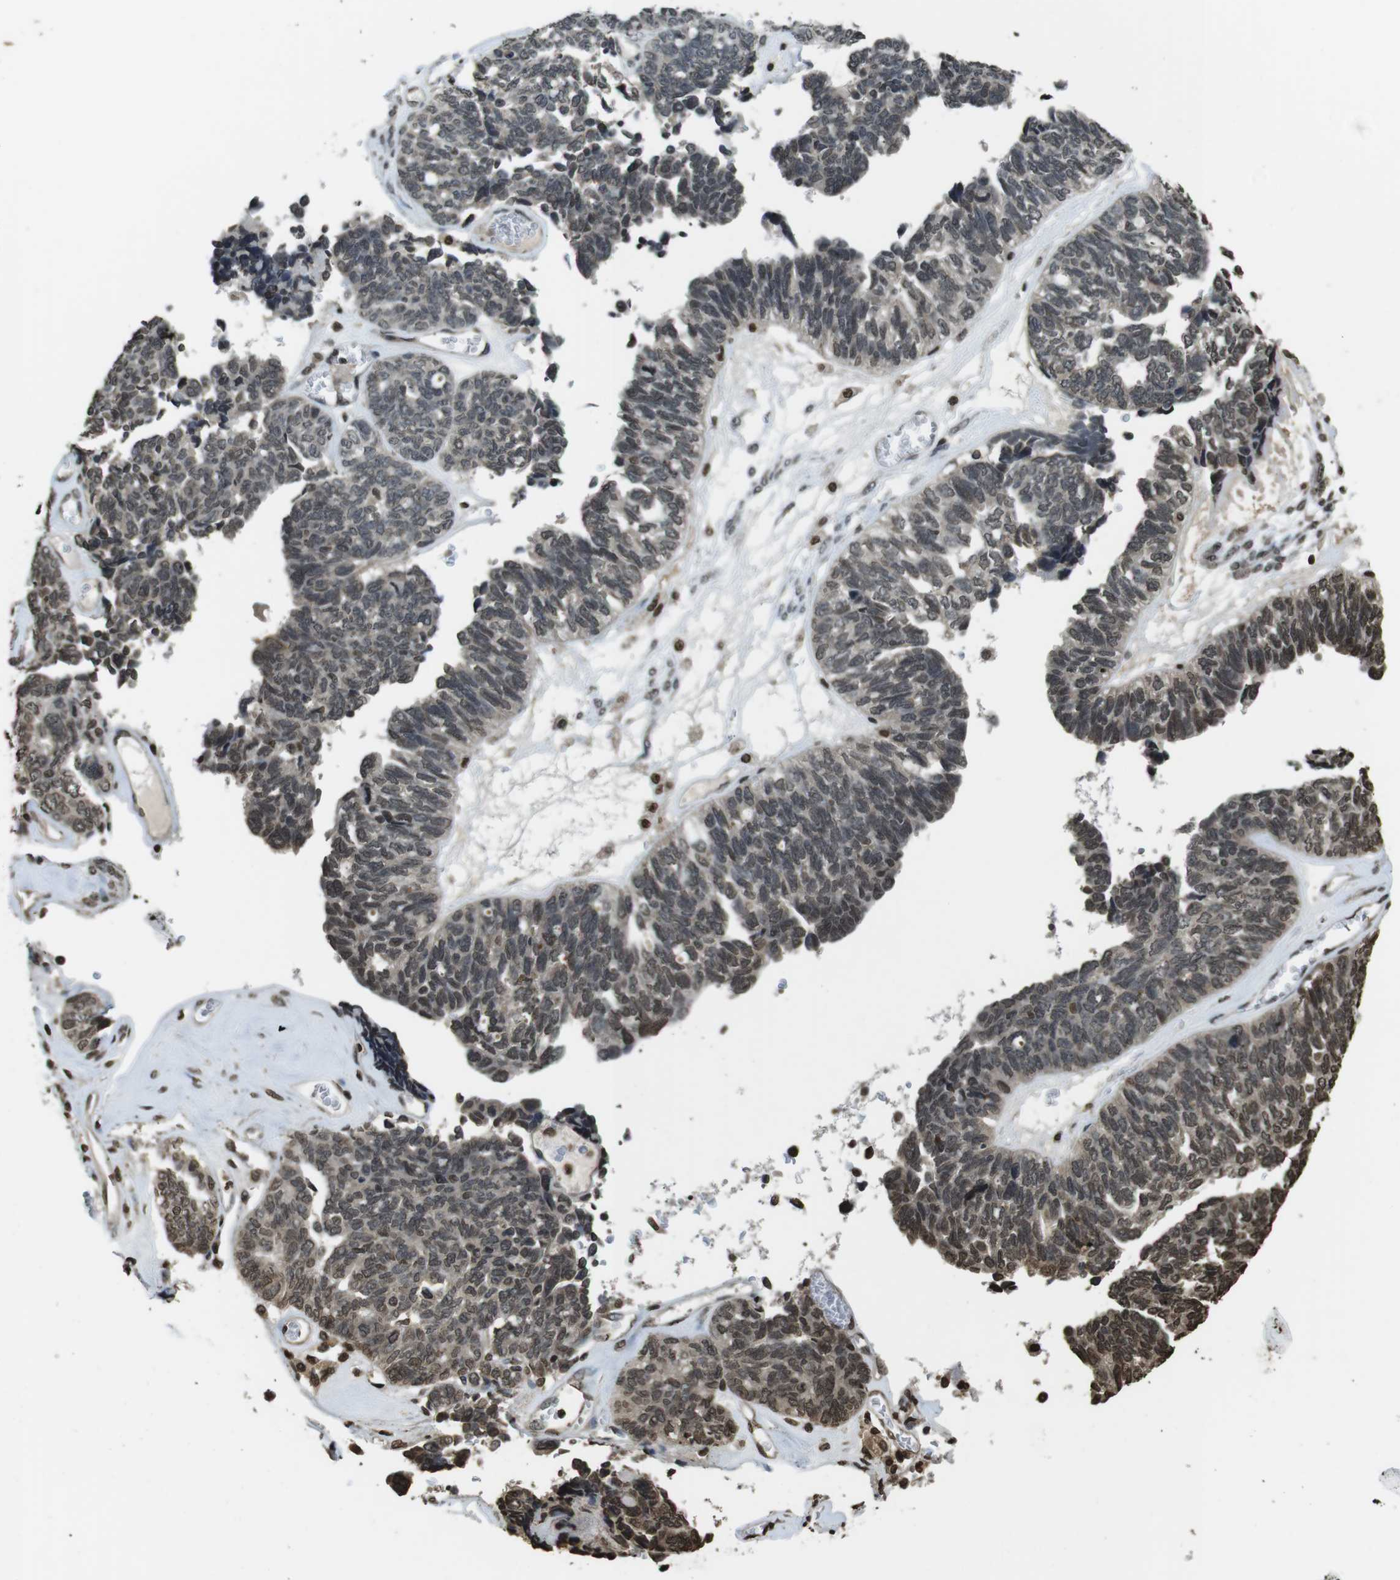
{"staining": {"intensity": "moderate", "quantity": "25%-75%", "location": "nuclear"}, "tissue": "ovarian cancer", "cell_type": "Tumor cells", "image_type": "cancer", "snomed": [{"axis": "morphology", "description": "Cystadenocarcinoma, serous, NOS"}, {"axis": "topography", "description": "Ovary"}], "caption": "Protein staining demonstrates moderate nuclear positivity in approximately 25%-75% of tumor cells in ovarian serous cystadenocarcinoma. (DAB (3,3'-diaminobenzidine) IHC with brightfield microscopy, high magnification).", "gene": "MAF", "patient": {"sex": "female", "age": 79}}